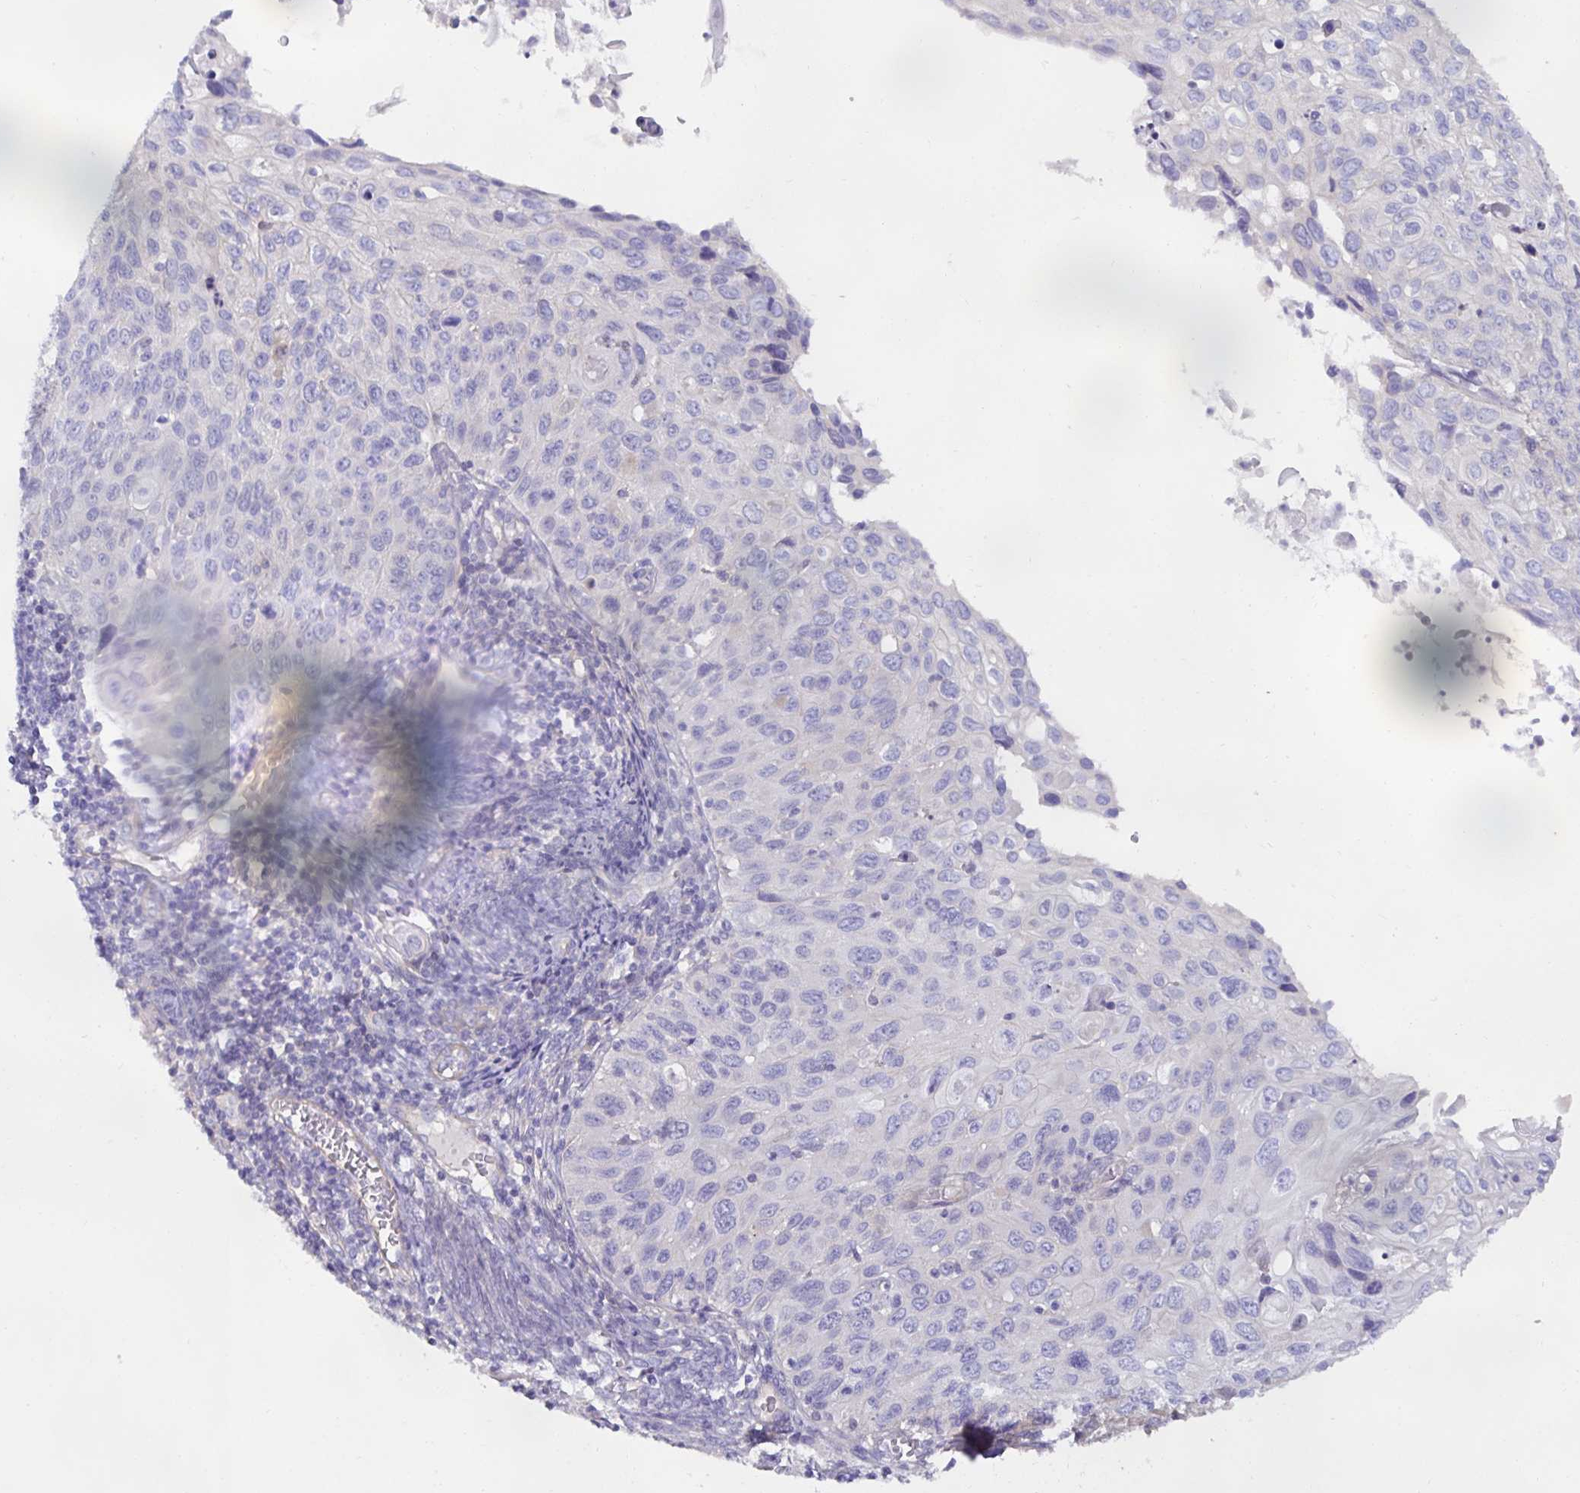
{"staining": {"intensity": "negative", "quantity": "none", "location": "none"}, "tissue": "cervical cancer", "cell_type": "Tumor cells", "image_type": "cancer", "snomed": [{"axis": "morphology", "description": "Squamous cell carcinoma, NOS"}, {"axis": "topography", "description": "Cervix"}], "caption": "Tumor cells show no significant protein expression in cervical cancer. (IHC, brightfield microscopy, high magnification).", "gene": "METTL22", "patient": {"sex": "female", "age": 70}}